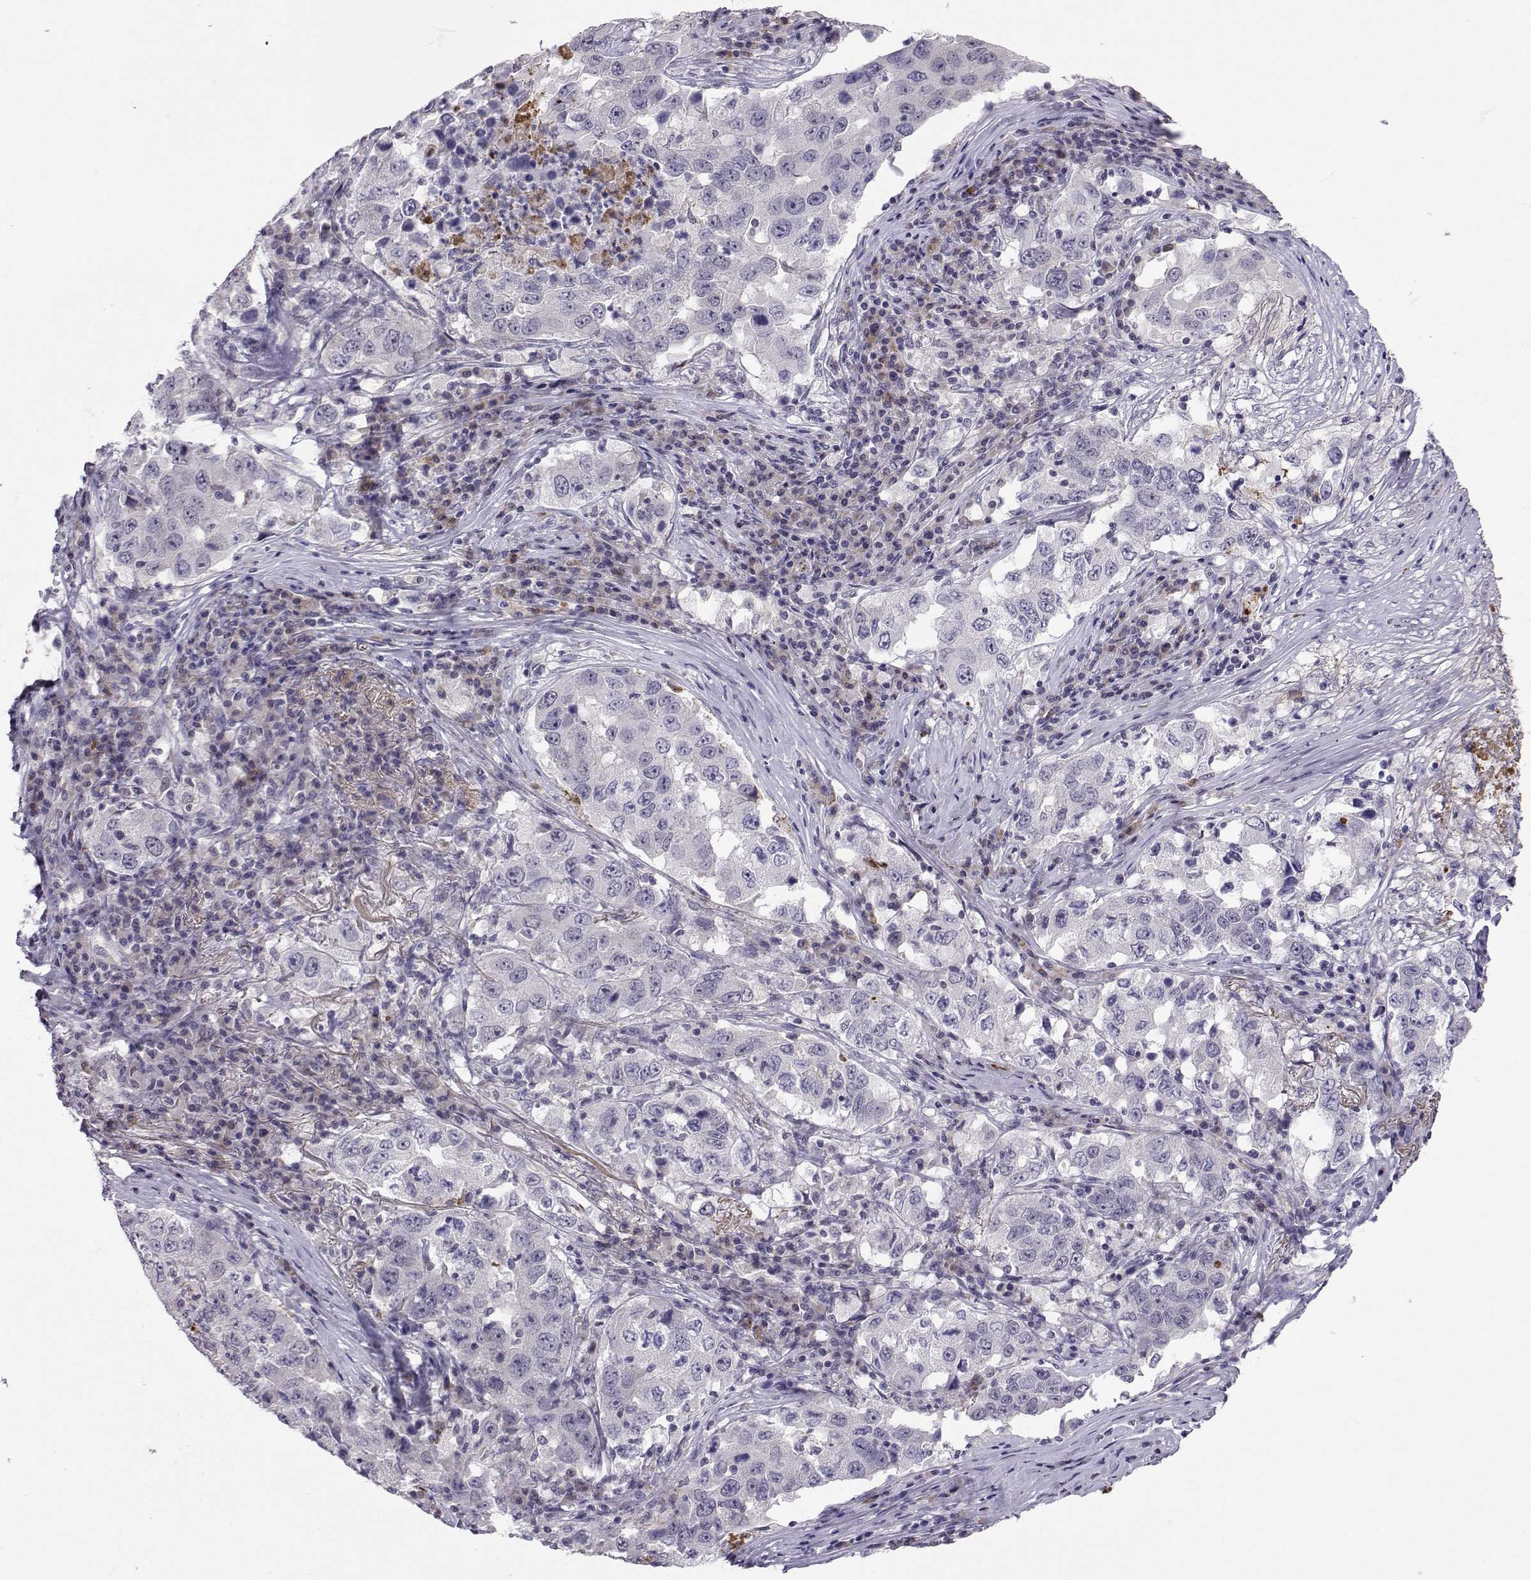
{"staining": {"intensity": "negative", "quantity": "none", "location": "none"}, "tissue": "lung cancer", "cell_type": "Tumor cells", "image_type": "cancer", "snomed": [{"axis": "morphology", "description": "Adenocarcinoma, NOS"}, {"axis": "topography", "description": "Lung"}], "caption": "The histopathology image displays no staining of tumor cells in lung adenocarcinoma.", "gene": "SLC6A3", "patient": {"sex": "male", "age": 73}}